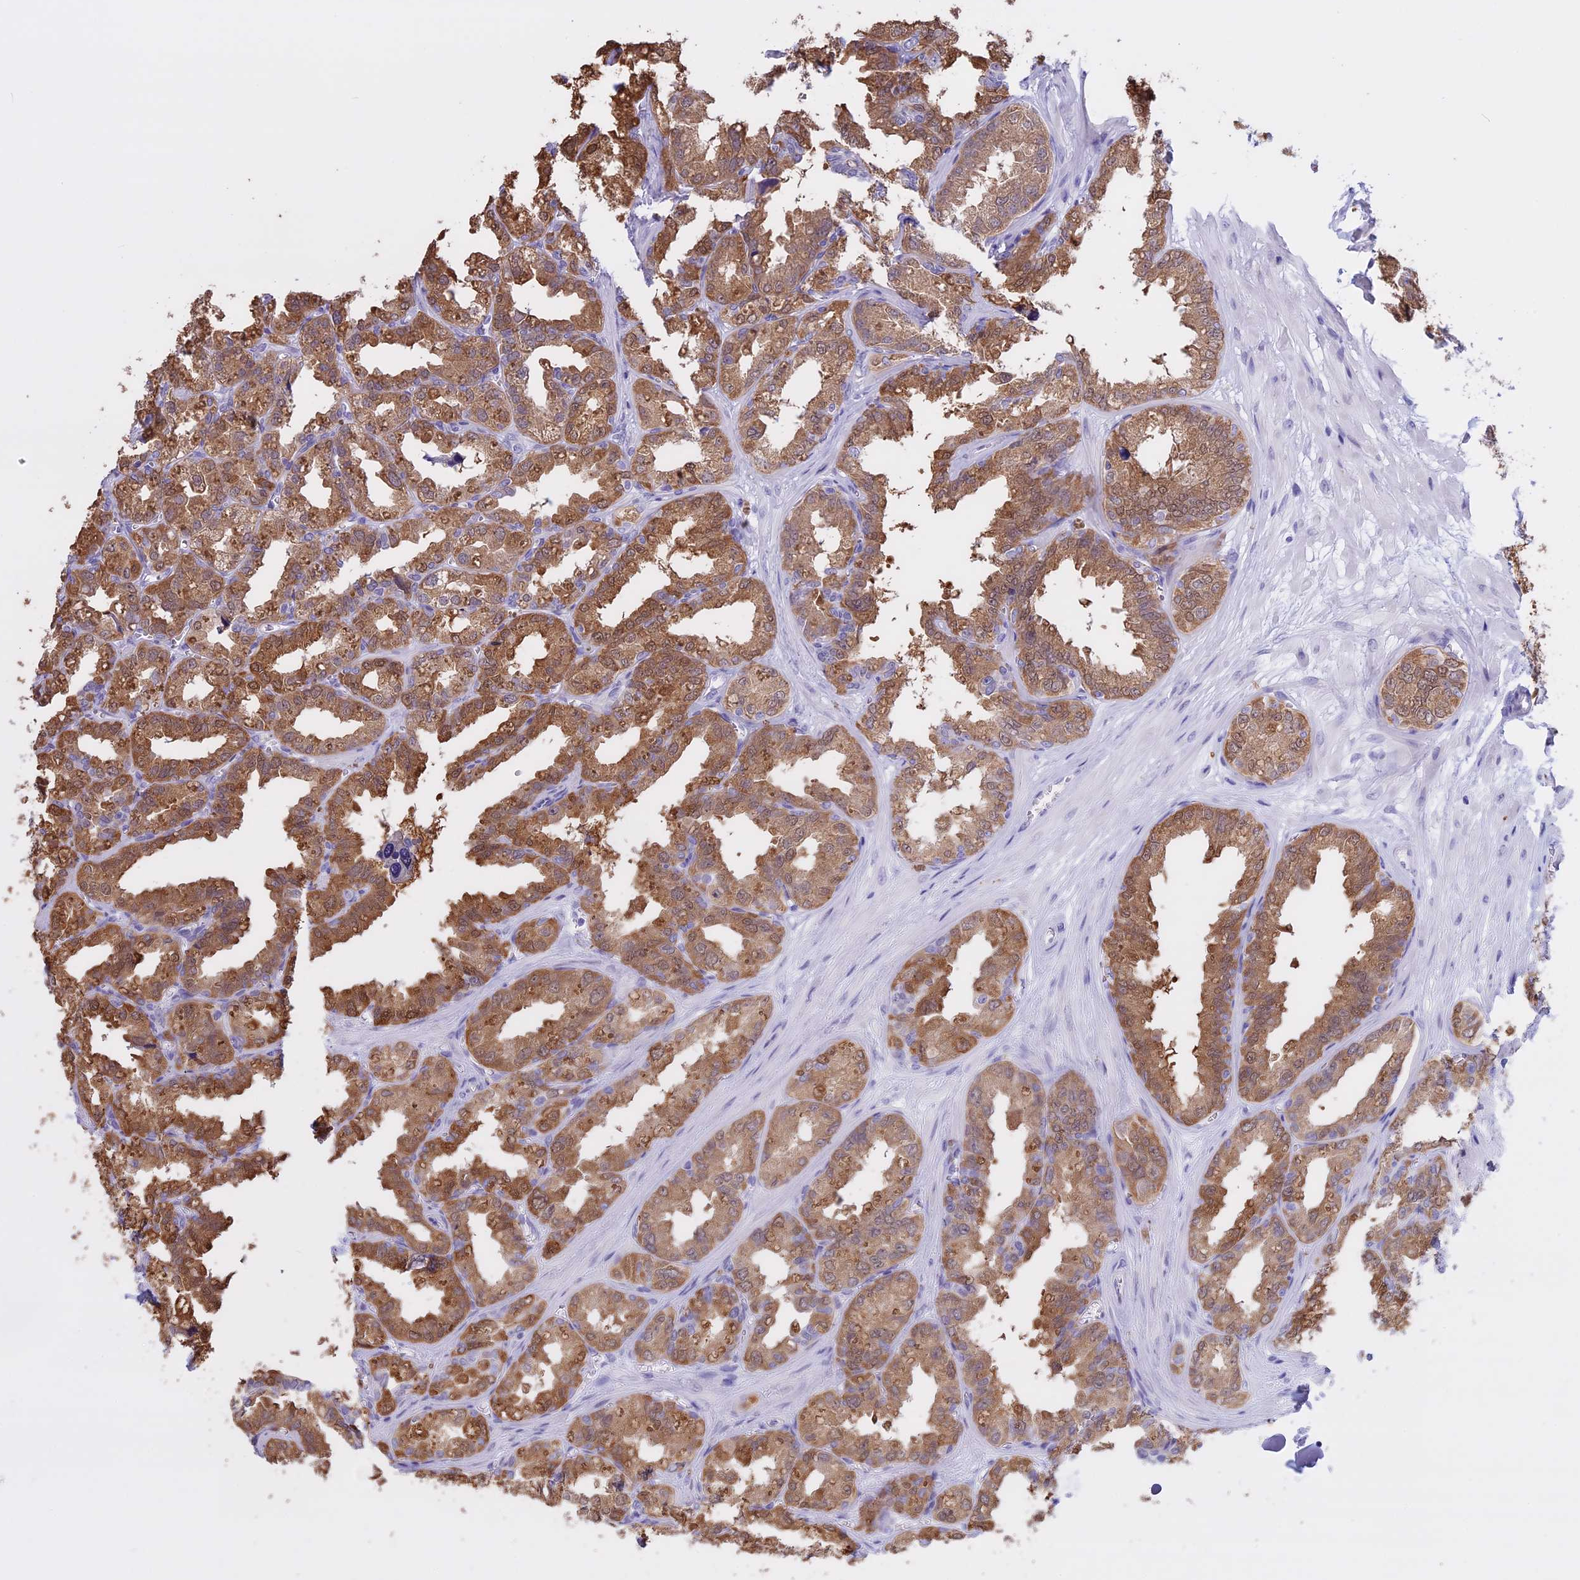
{"staining": {"intensity": "moderate", "quantity": ">75%", "location": "cytoplasmic/membranous,nuclear"}, "tissue": "seminal vesicle", "cell_type": "Glandular cells", "image_type": "normal", "snomed": [{"axis": "morphology", "description": "Normal tissue, NOS"}, {"axis": "topography", "description": "Prostate"}, {"axis": "topography", "description": "Seminal veicle"}], "caption": "DAB immunohistochemical staining of normal seminal vesicle exhibits moderate cytoplasmic/membranous,nuclear protein expression in approximately >75% of glandular cells.", "gene": "LHFPL2", "patient": {"sex": "male", "age": 51}}